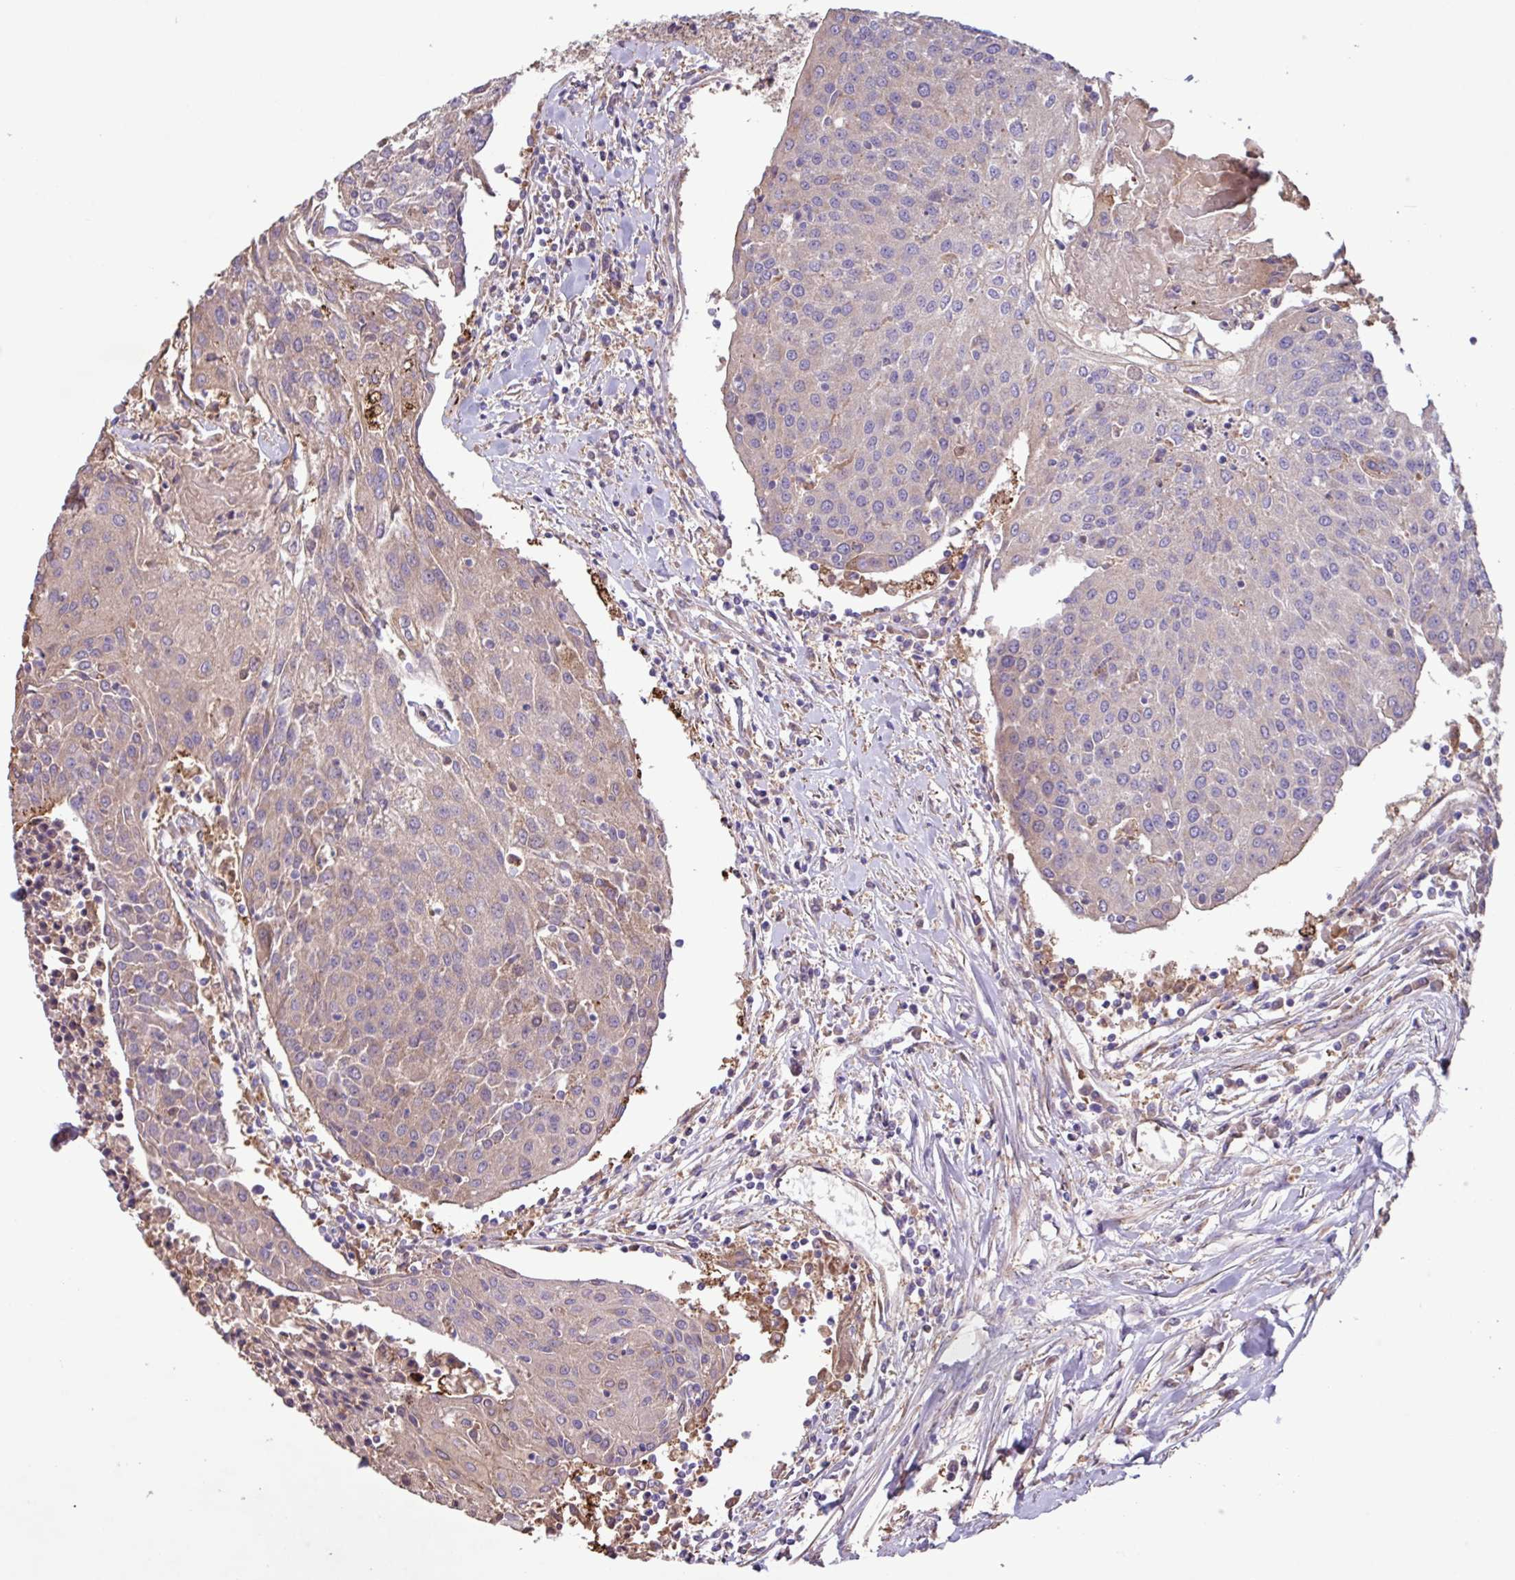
{"staining": {"intensity": "weak", "quantity": "<25%", "location": "cytoplasmic/membranous"}, "tissue": "urothelial cancer", "cell_type": "Tumor cells", "image_type": "cancer", "snomed": [{"axis": "morphology", "description": "Urothelial carcinoma, High grade"}, {"axis": "topography", "description": "Urinary bladder"}], "caption": "Immunohistochemistry photomicrograph of neoplastic tissue: urothelial cancer stained with DAB reveals no significant protein expression in tumor cells.", "gene": "PTPRQ", "patient": {"sex": "female", "age": 85}}